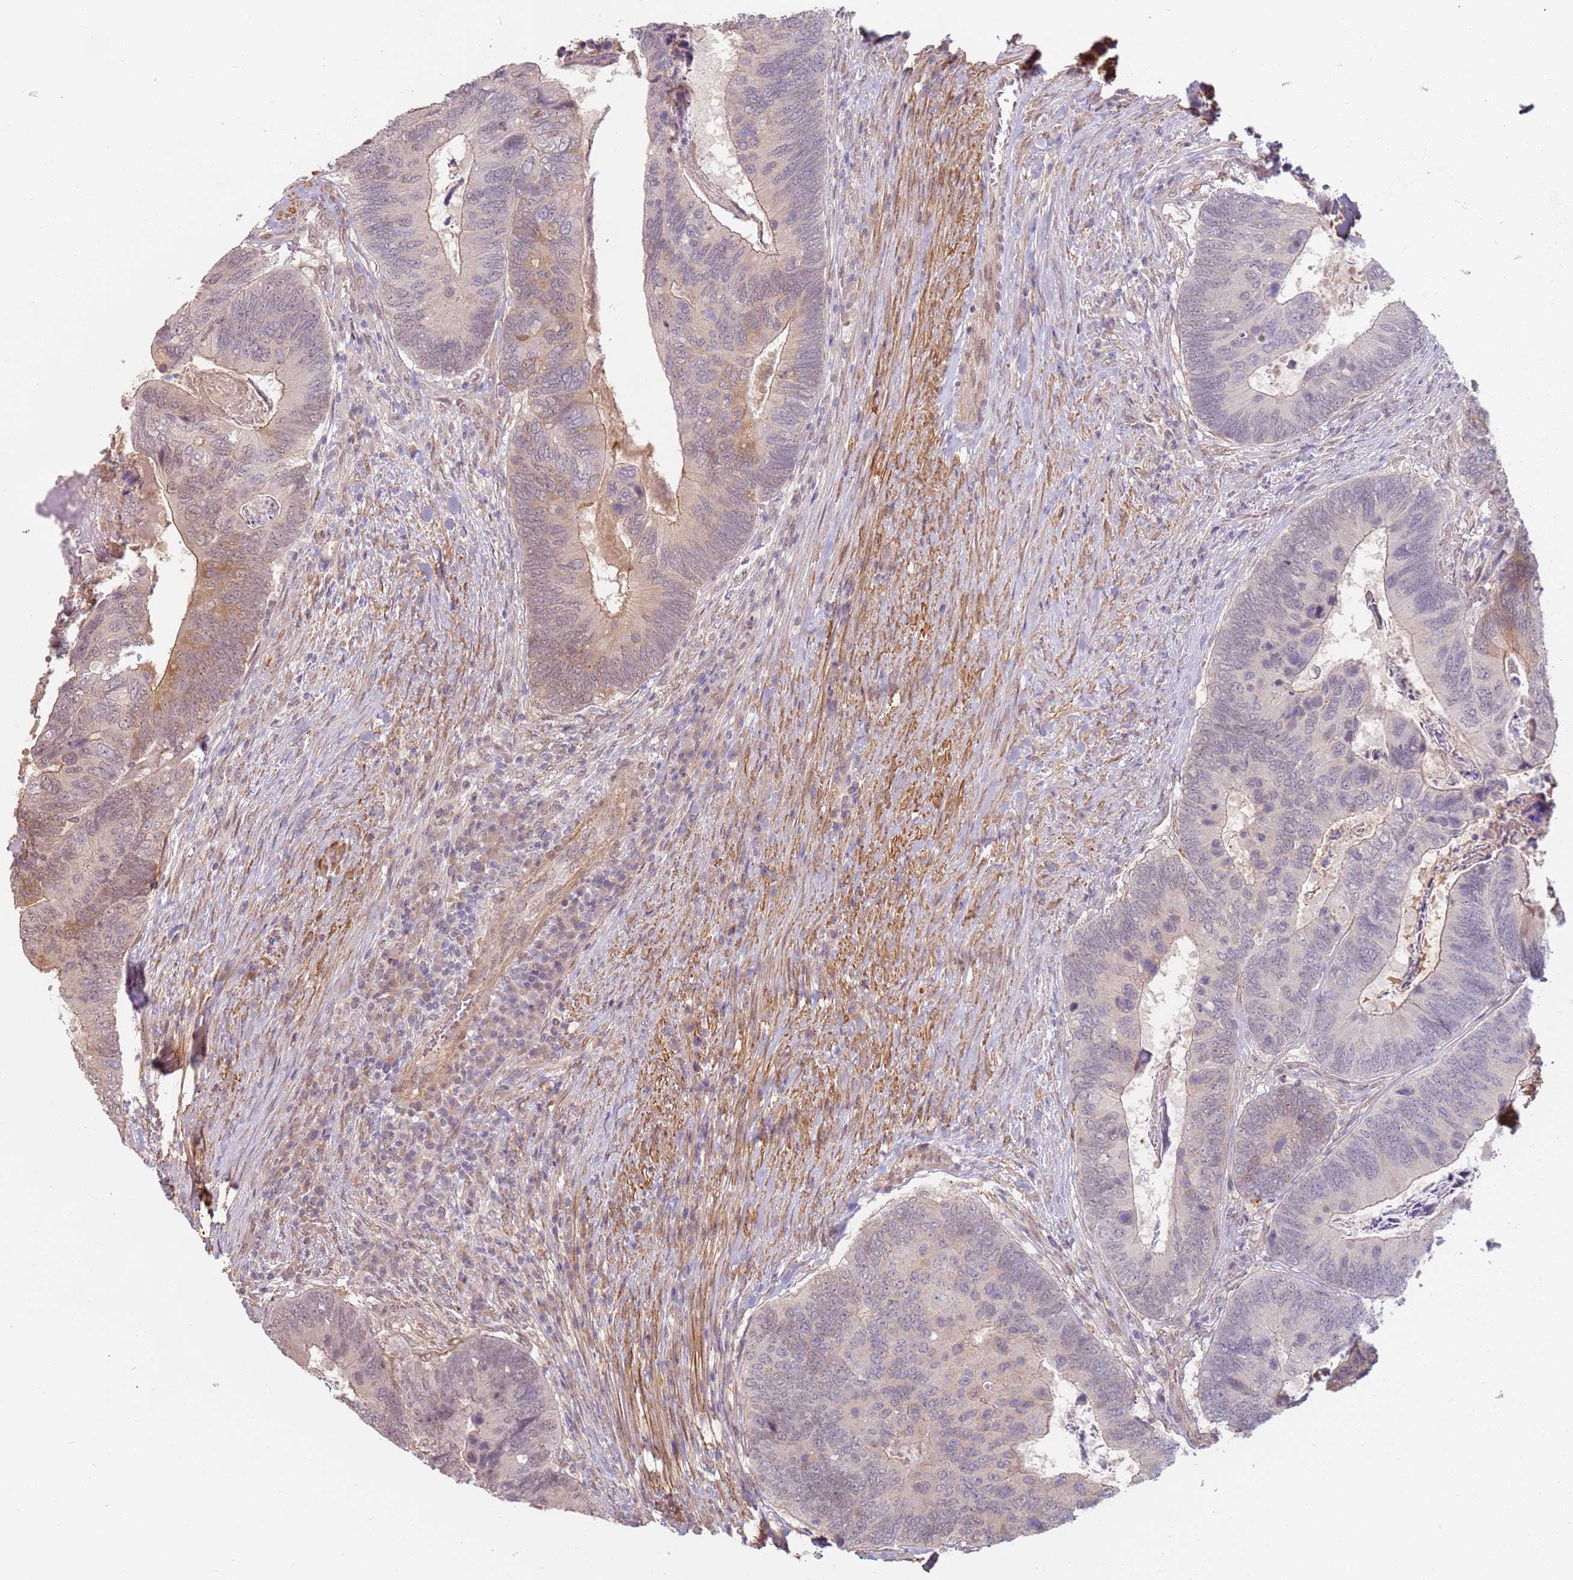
{"staining": {"intensity": "weak", "quantity": "25%-75%", "location": "cytoplasmic/membranous"}, "tissue": "colorectal cancer", "cell_type": "Tumor cells", "image_type": "cancer", "snomed": [{"axis": "morphology", "description": "Adenocarcinoma, NOS"}, {"axis": "topography", "description": "Colon"}], "caption": "Adenocarcinoma (colorectal) was stained to show a protein in brown. There is low levels of weak cytoplasmic/membranous expression in about 25%-75% of tumor cells. The staining was performed using DAB (3,3'-diaminobenzidine), with brown indicating positive protein expression. Nuclei are stained blue with hematoxylin.", "gene": "WDR93", "patient": {"sex": "female", "age": 67}}